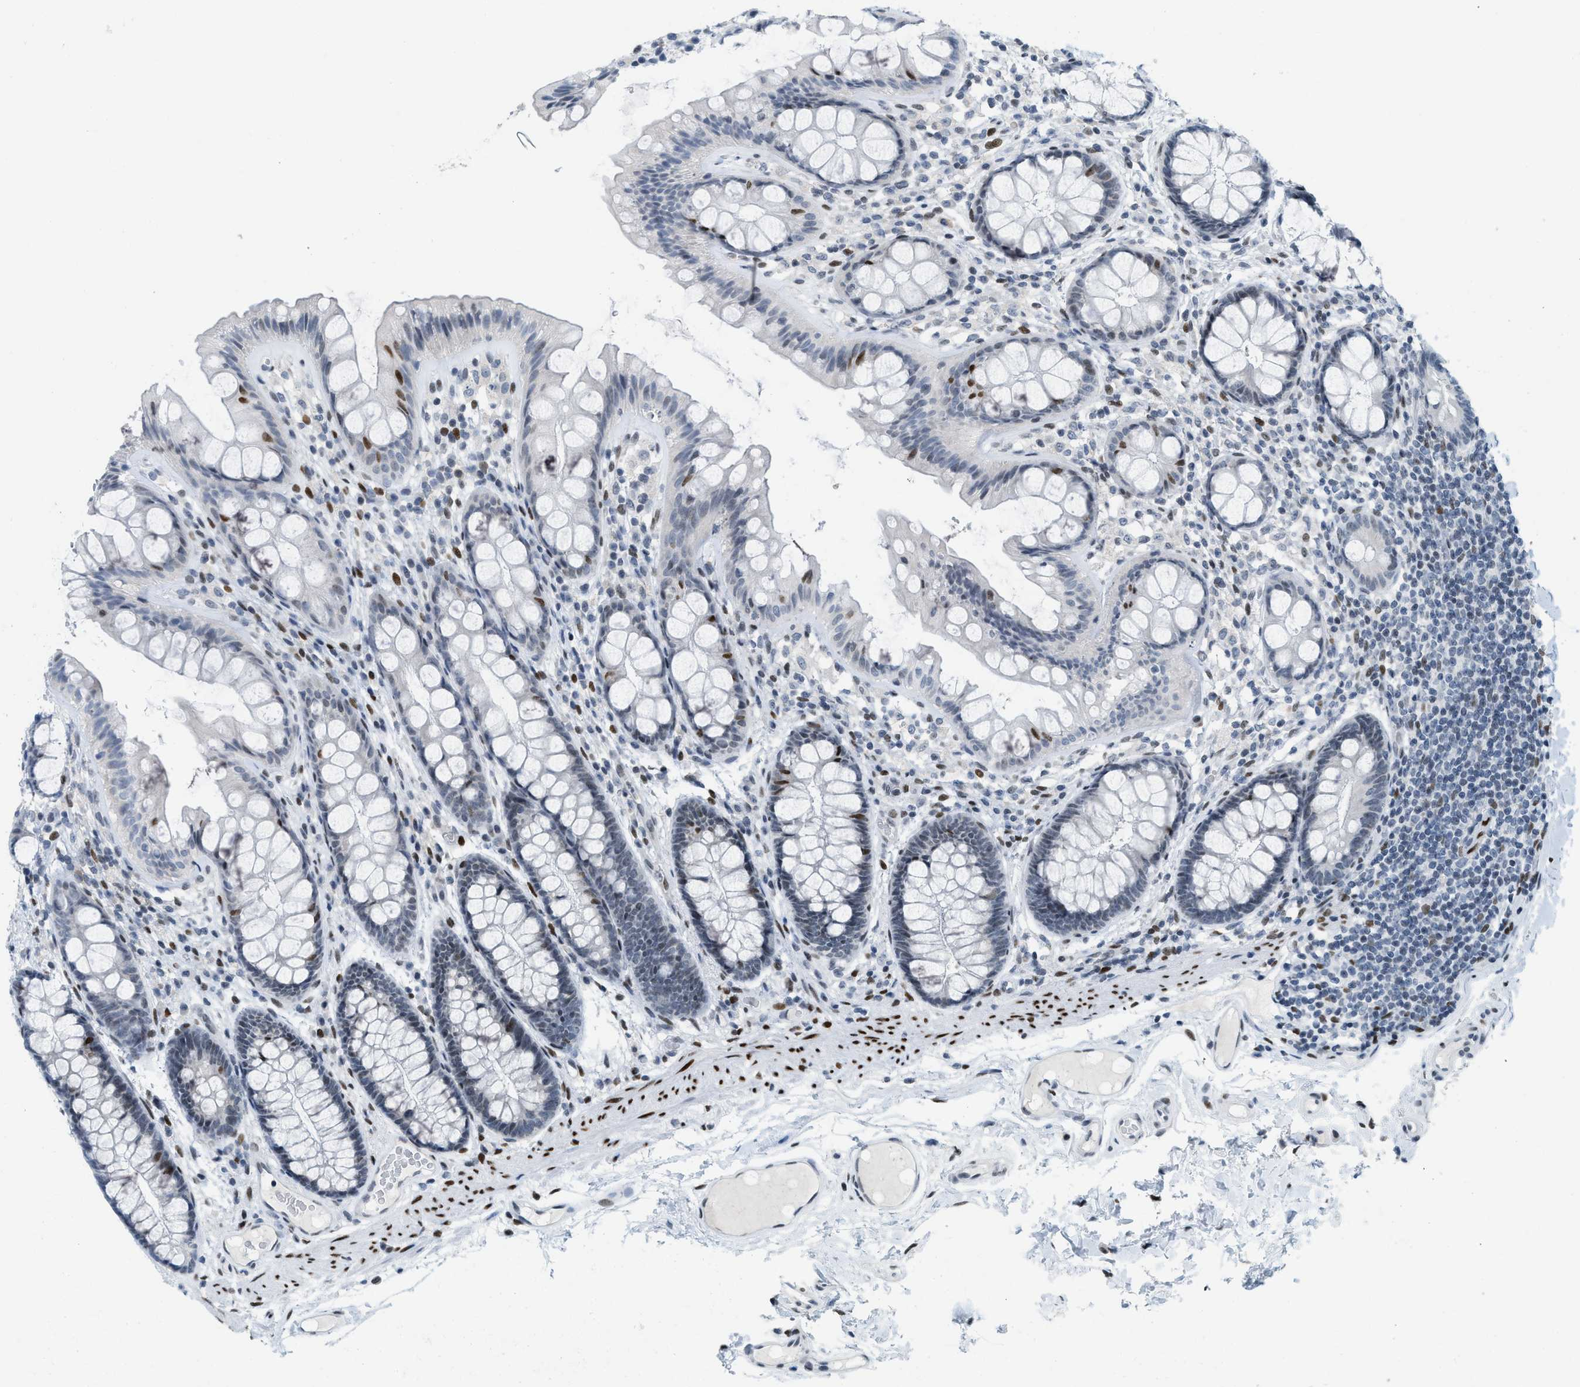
{"staining": {"intensity": "negative", "quantity": "none", "location": "none"}, "tissue": "colon", "cell_type": "Endothelial cells", "image_type": "normal", "snomed": [{"axis": "morphology", "description": "Normal tissue, NOS"}, {"axis": "topography", "description": "Colon"}], "caption": "Photomicrograph shows no significant protein expression in endothelial cells of normal colon.", "gene": "PBX1", "patient": {"sex": "female", "age": 56}}